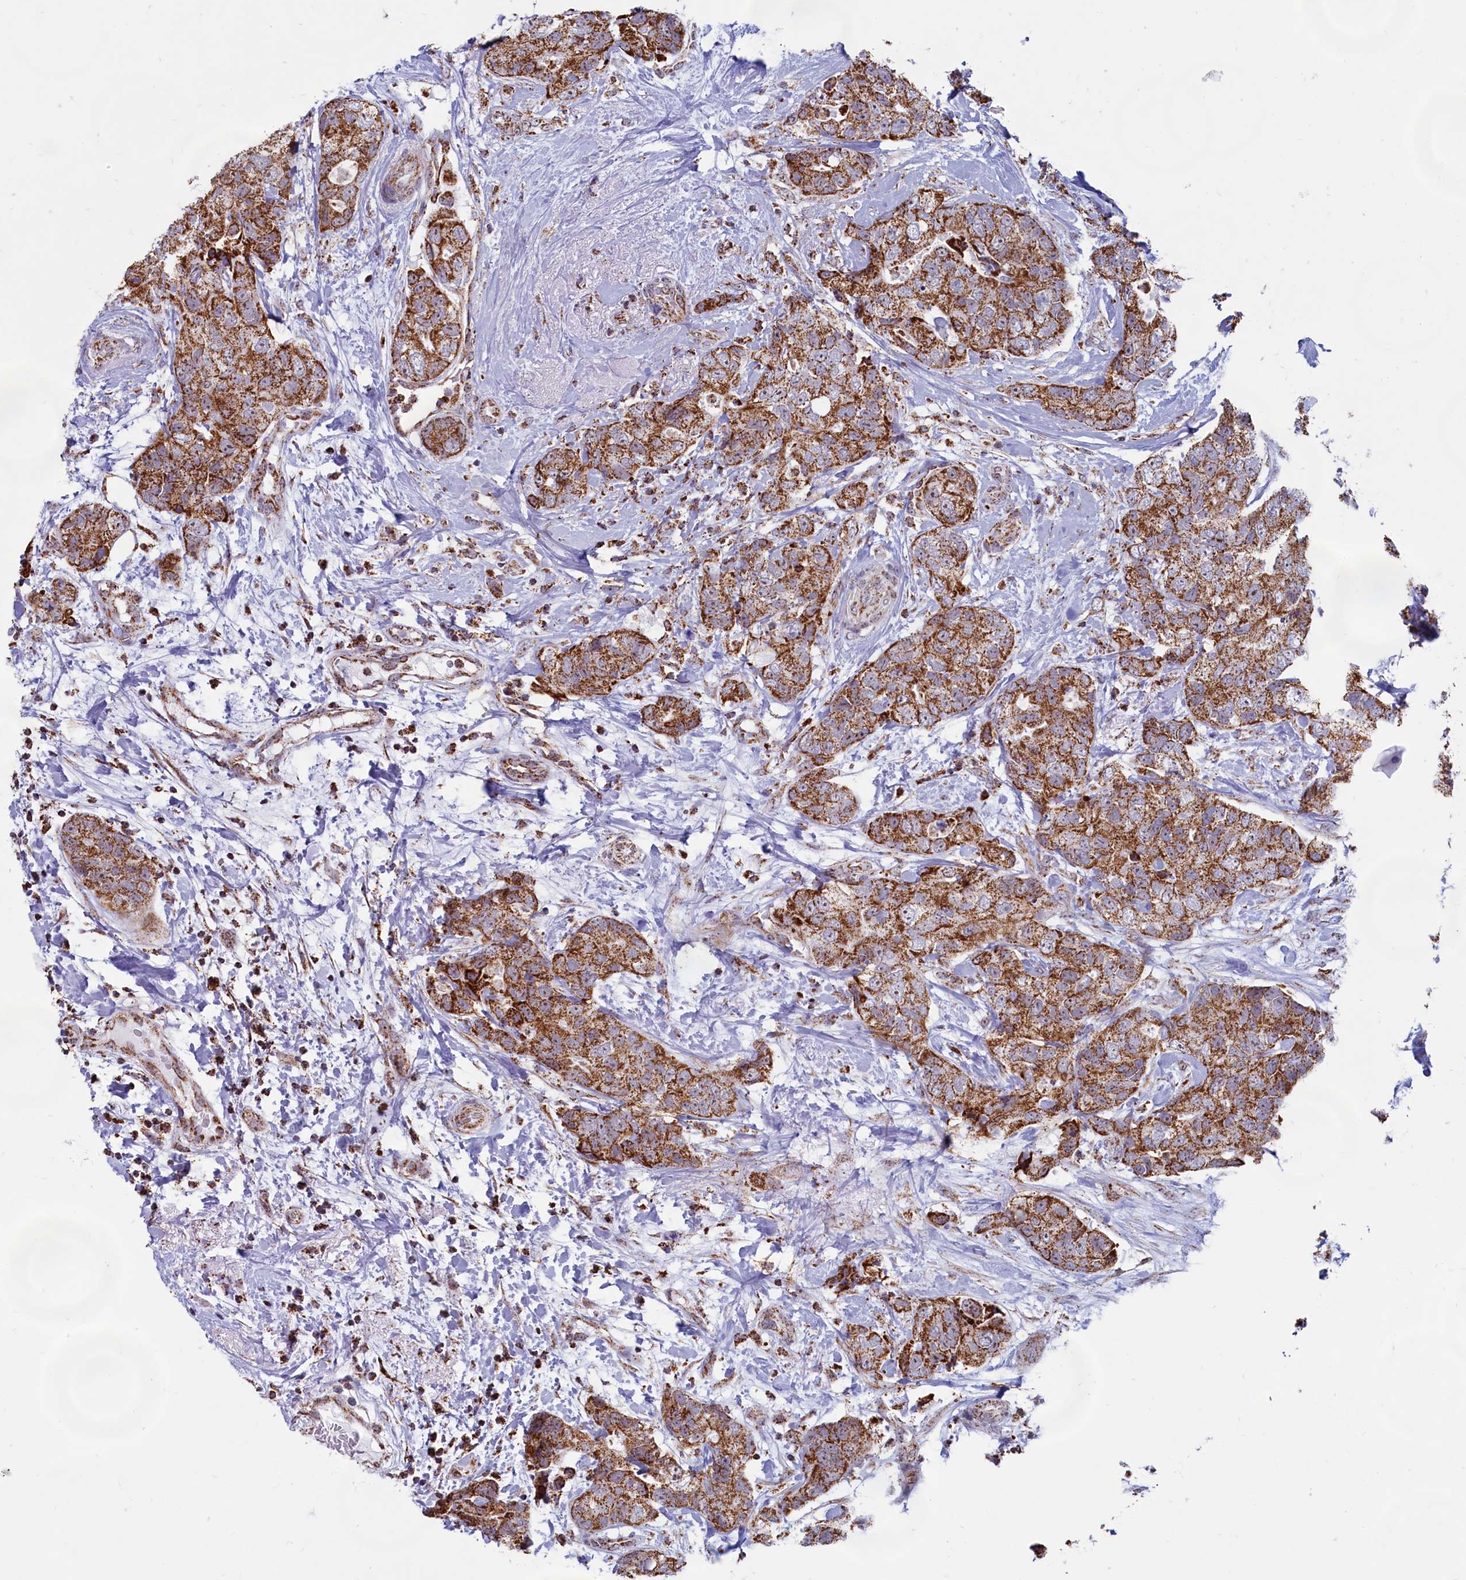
{"staining": {"intensity": "moderate", "quantity": ">75%", "location": "cytoplasmic/membranous"}, "tissue": "breast cancer", "cell_type": "Tumor cells", "image_type": "cancer", "snomed": [{"axis": "morphology", "description": "Duct carcinoma"}, {"axis": "topography", "description": "Breast"}], "caption": "Protein expression analysis of breast infiltrating ductal carcinoma displays moderate cytoplasmic/membranous expression in approximately >75% of tumor cells. (DAB = brown stain, brightfield microscopy at high magnification).", "gene": "C1D", "patient": {"sex": "female", "age": 62}}